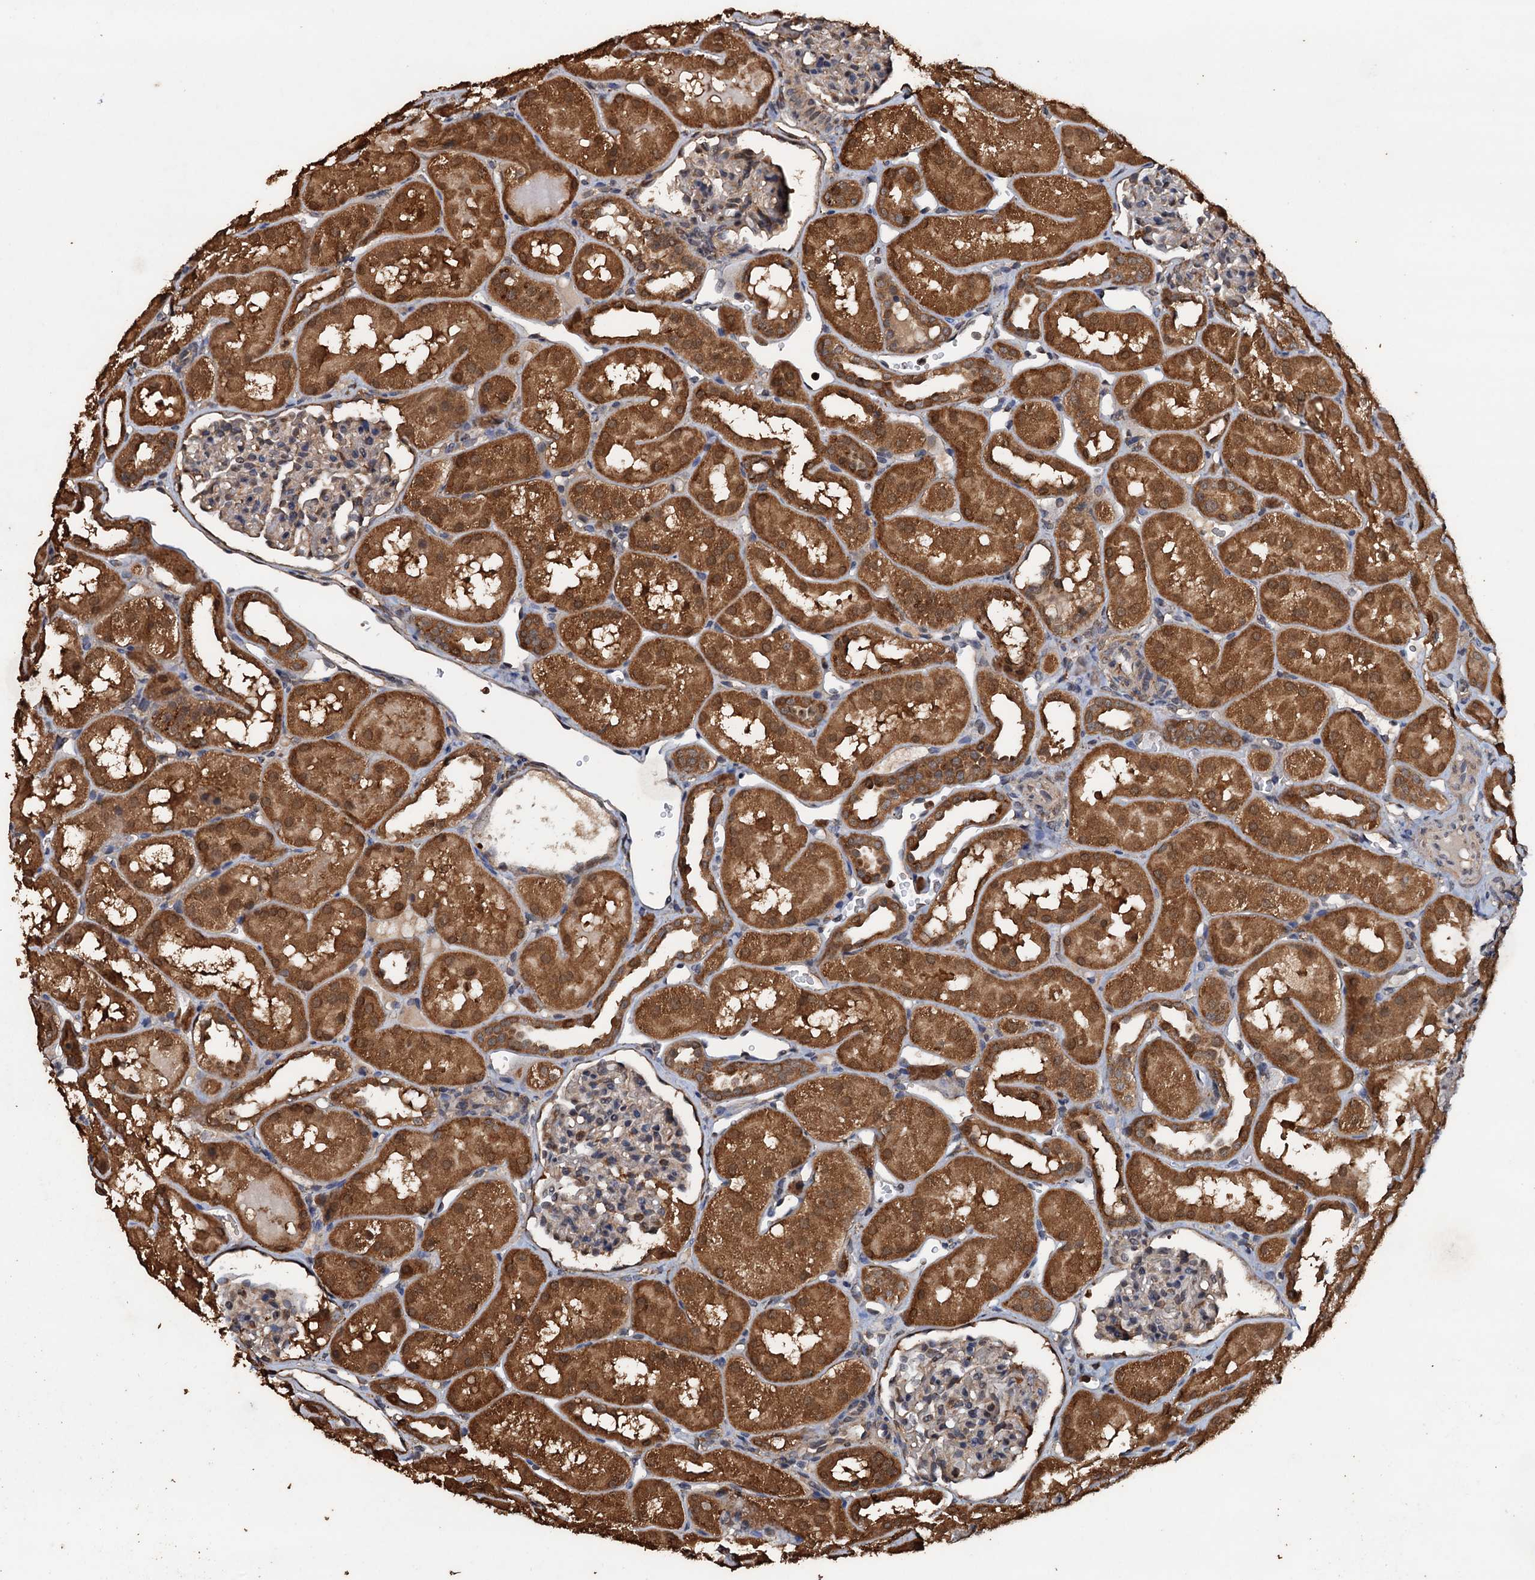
{"staining": {"intensity": "moderate", "quantity": "<25%", "location": "cytoplasmic/membranous"}, "tissue": "kidney", "cell_type": "Cells in glomeruli", "image_type": "normal", "snomed": [{"axis": "morphology", "description": "Normal tissue, NOS"}, {"axis": "topography", "description": "Kidney"}, {"axis": "topography", "description": "Urinary bladder"}], "caption": "Protein expression analysis of benign kidney displays moderate cytoplasmic/membranous positivity in about <25% of cells in glomeruli.", "gene": "PSMD9", "patient": {"sex": "male", "age": 16}}